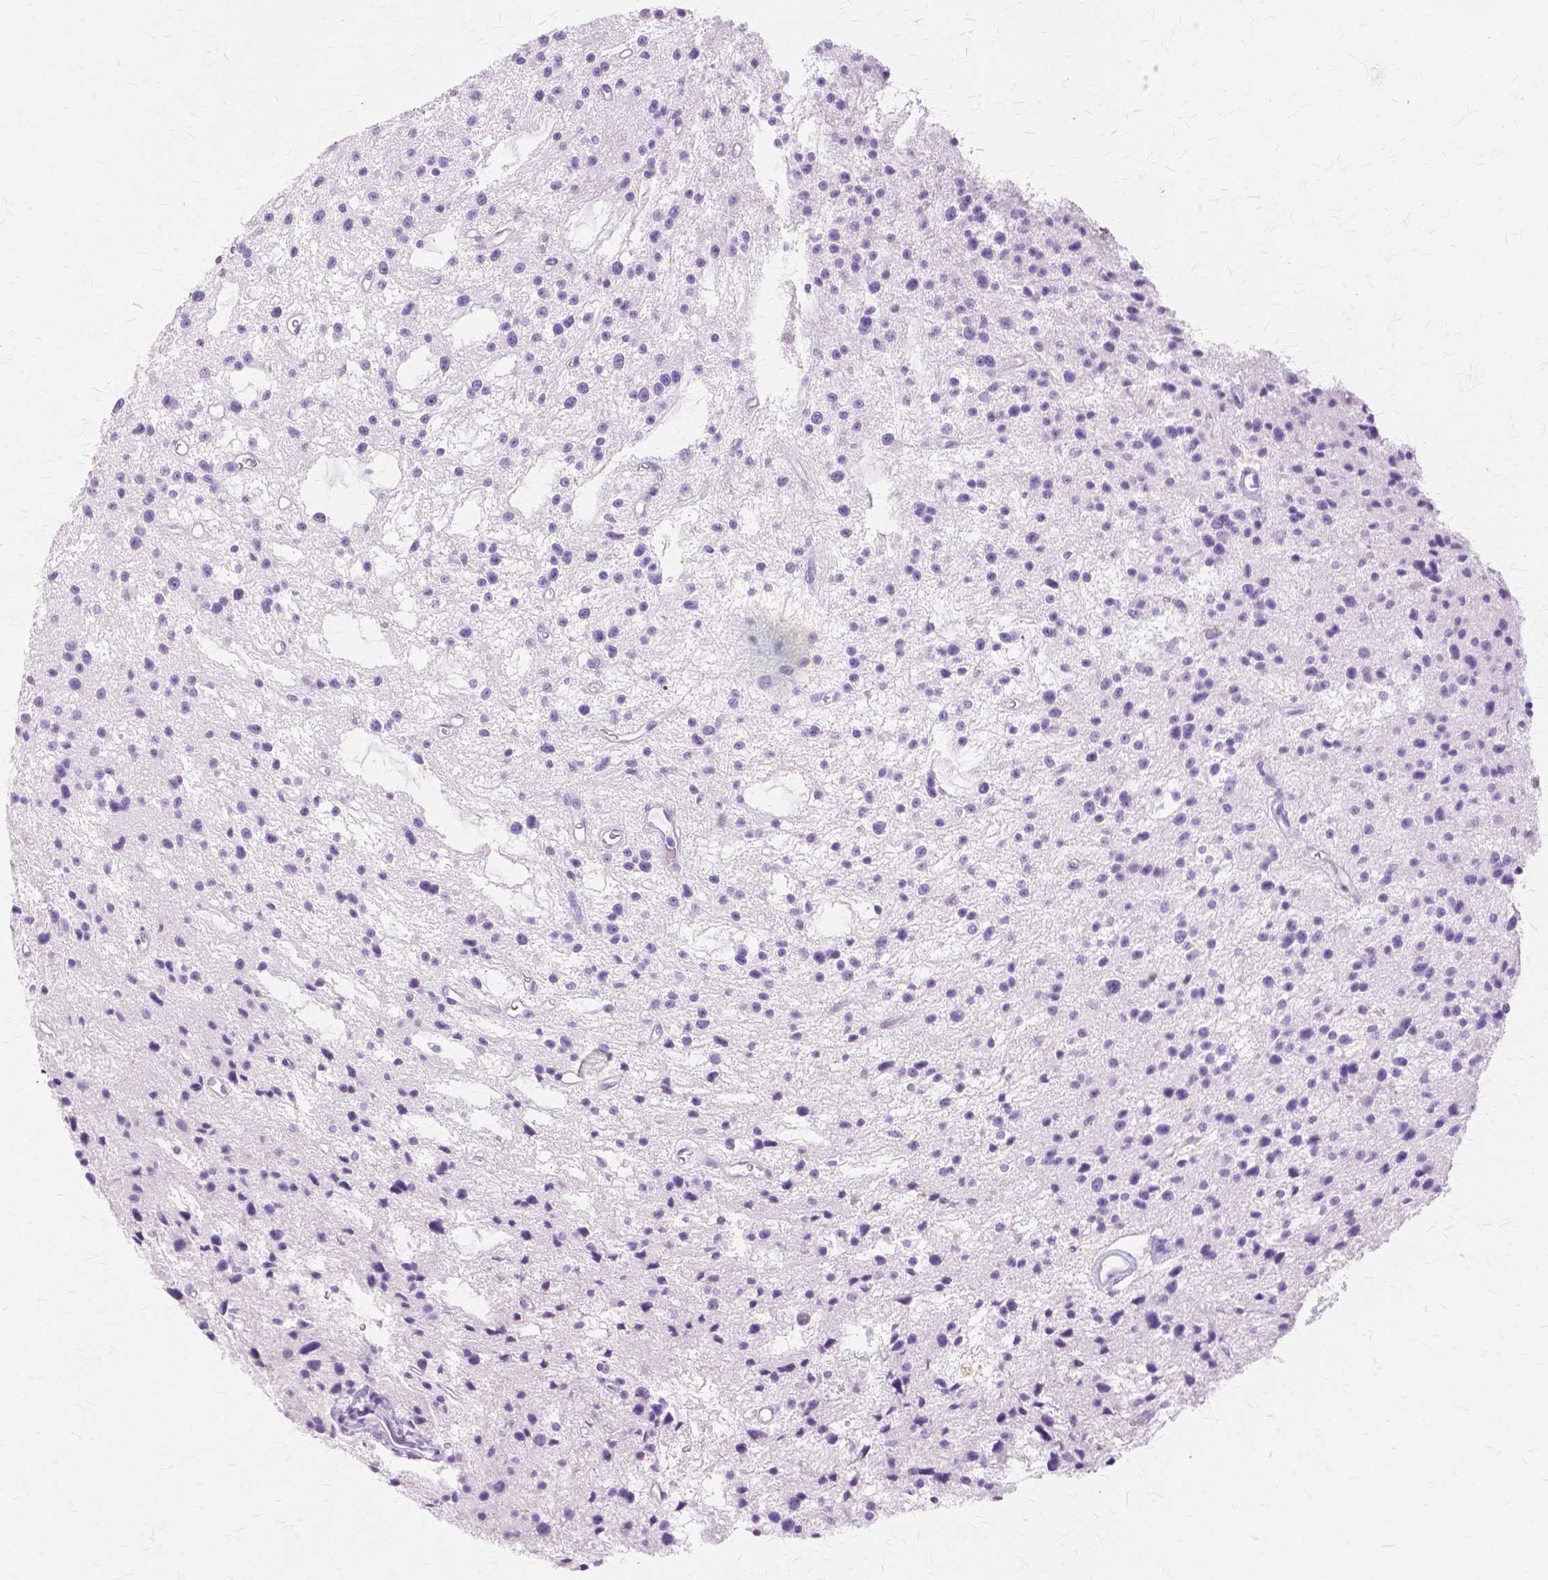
{"staining": {"intensity": "negative", "quantity": "none", "location": "none"}, "tissue": "glioma", "cell_type": "Tumor cells", "image_type": "cancer", "snomed": [{"axis": "morphology", "description": "Glioma, malignant, Low grade"}, {"axis": "topography", "description": "Brain"}], "caption": "DAB immunohistochemical staining of human glioma shows no significant positivity in tumor cells.", "gene": "TGM1", "patient": {"sex": "male", "age": 43}}